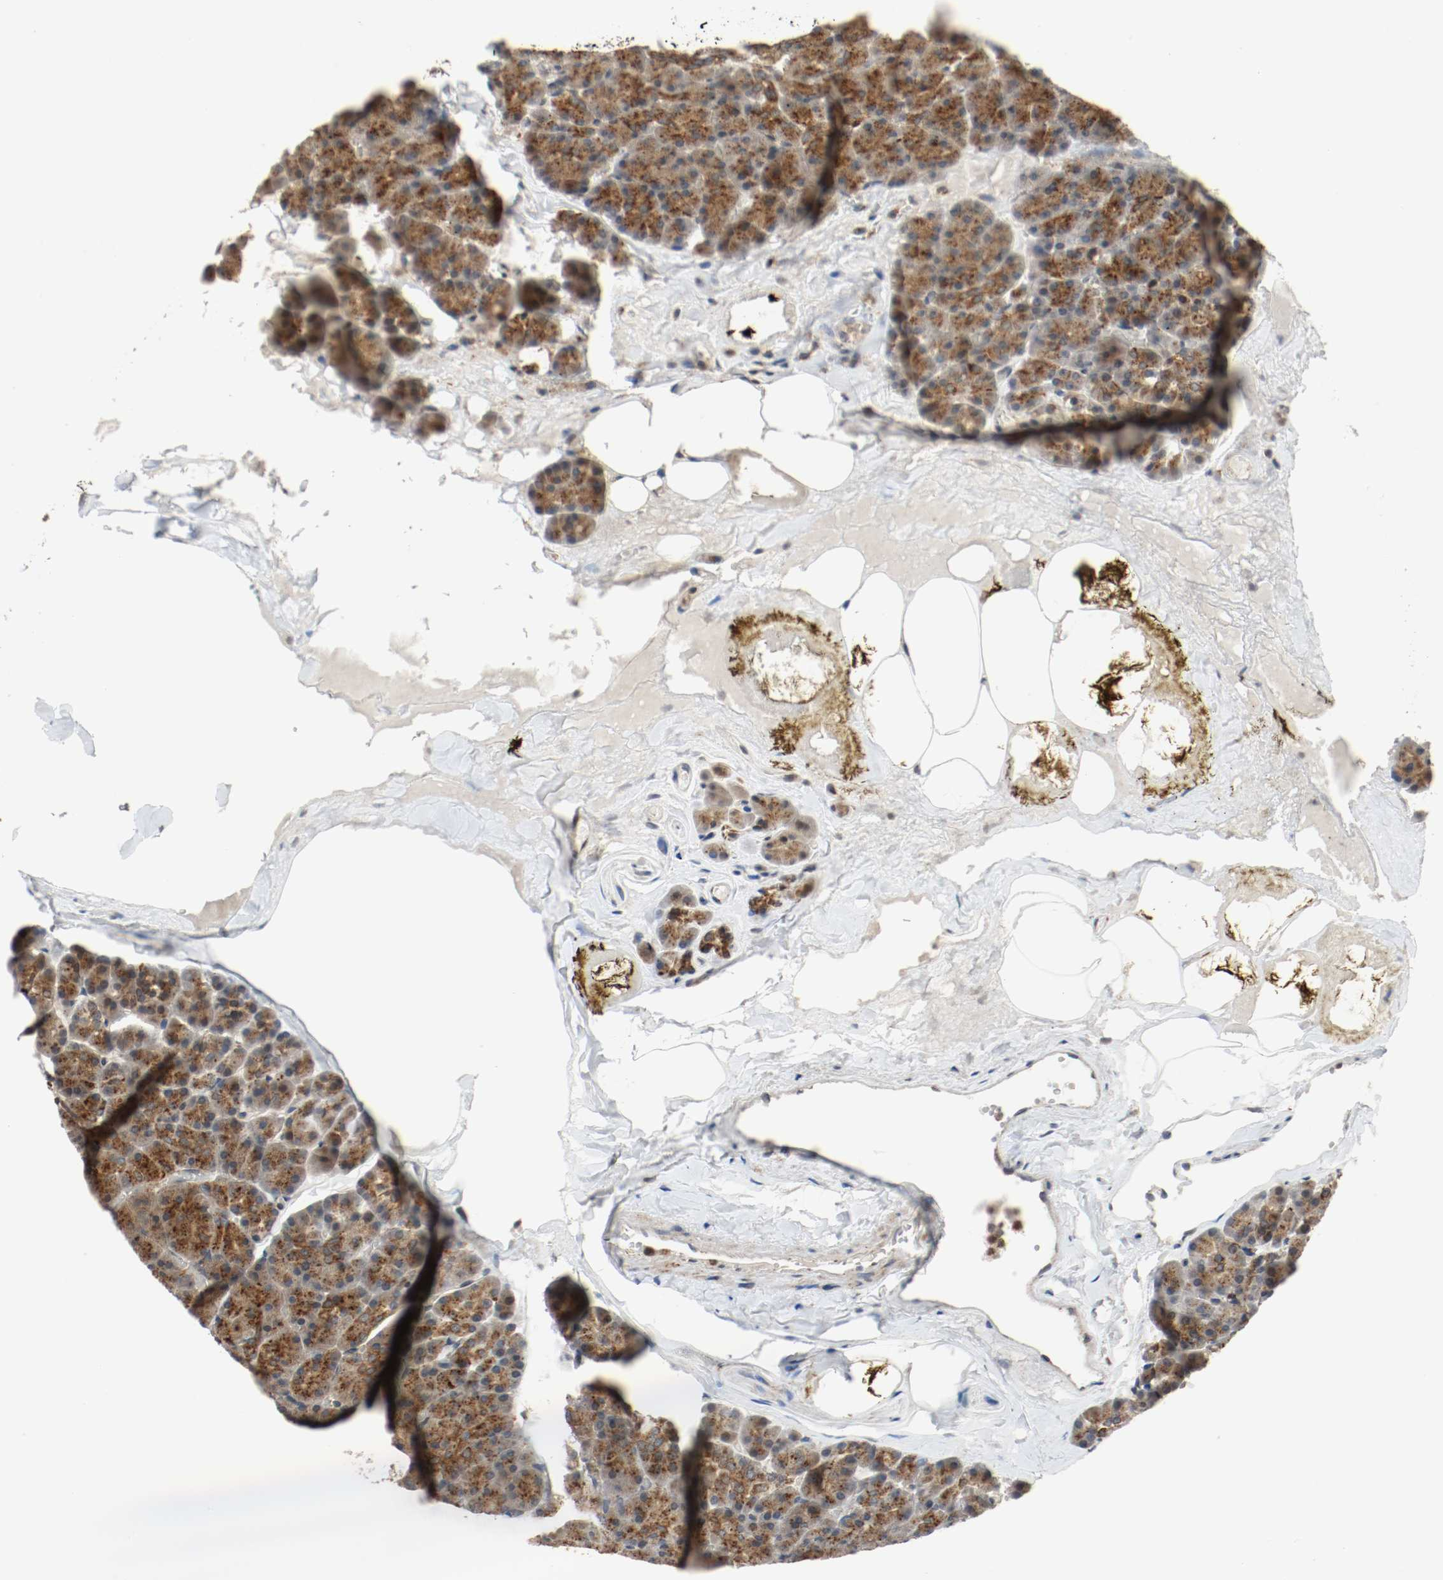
{"staining": {"intensity": "strong", "quantity": ">75%", "location": "cytoplasmic/membranous"}, "tissue": "pancreas", "cell_type": "Exocrine glandular cells", "image_type": "normal", "snomed": [{"axis": "morphology", "description": "Normal tissue, NOS"}, {"axis": "topography", "description": "Pancreas"}], "caption": "A histopathology image of human pancreas stained for a protein demonstrates strong cytoplasmic/membranous brown staining in exocrine glandular cells.", "gene": "LAMP2", "patient": {"sex": "female", "age": 35}}